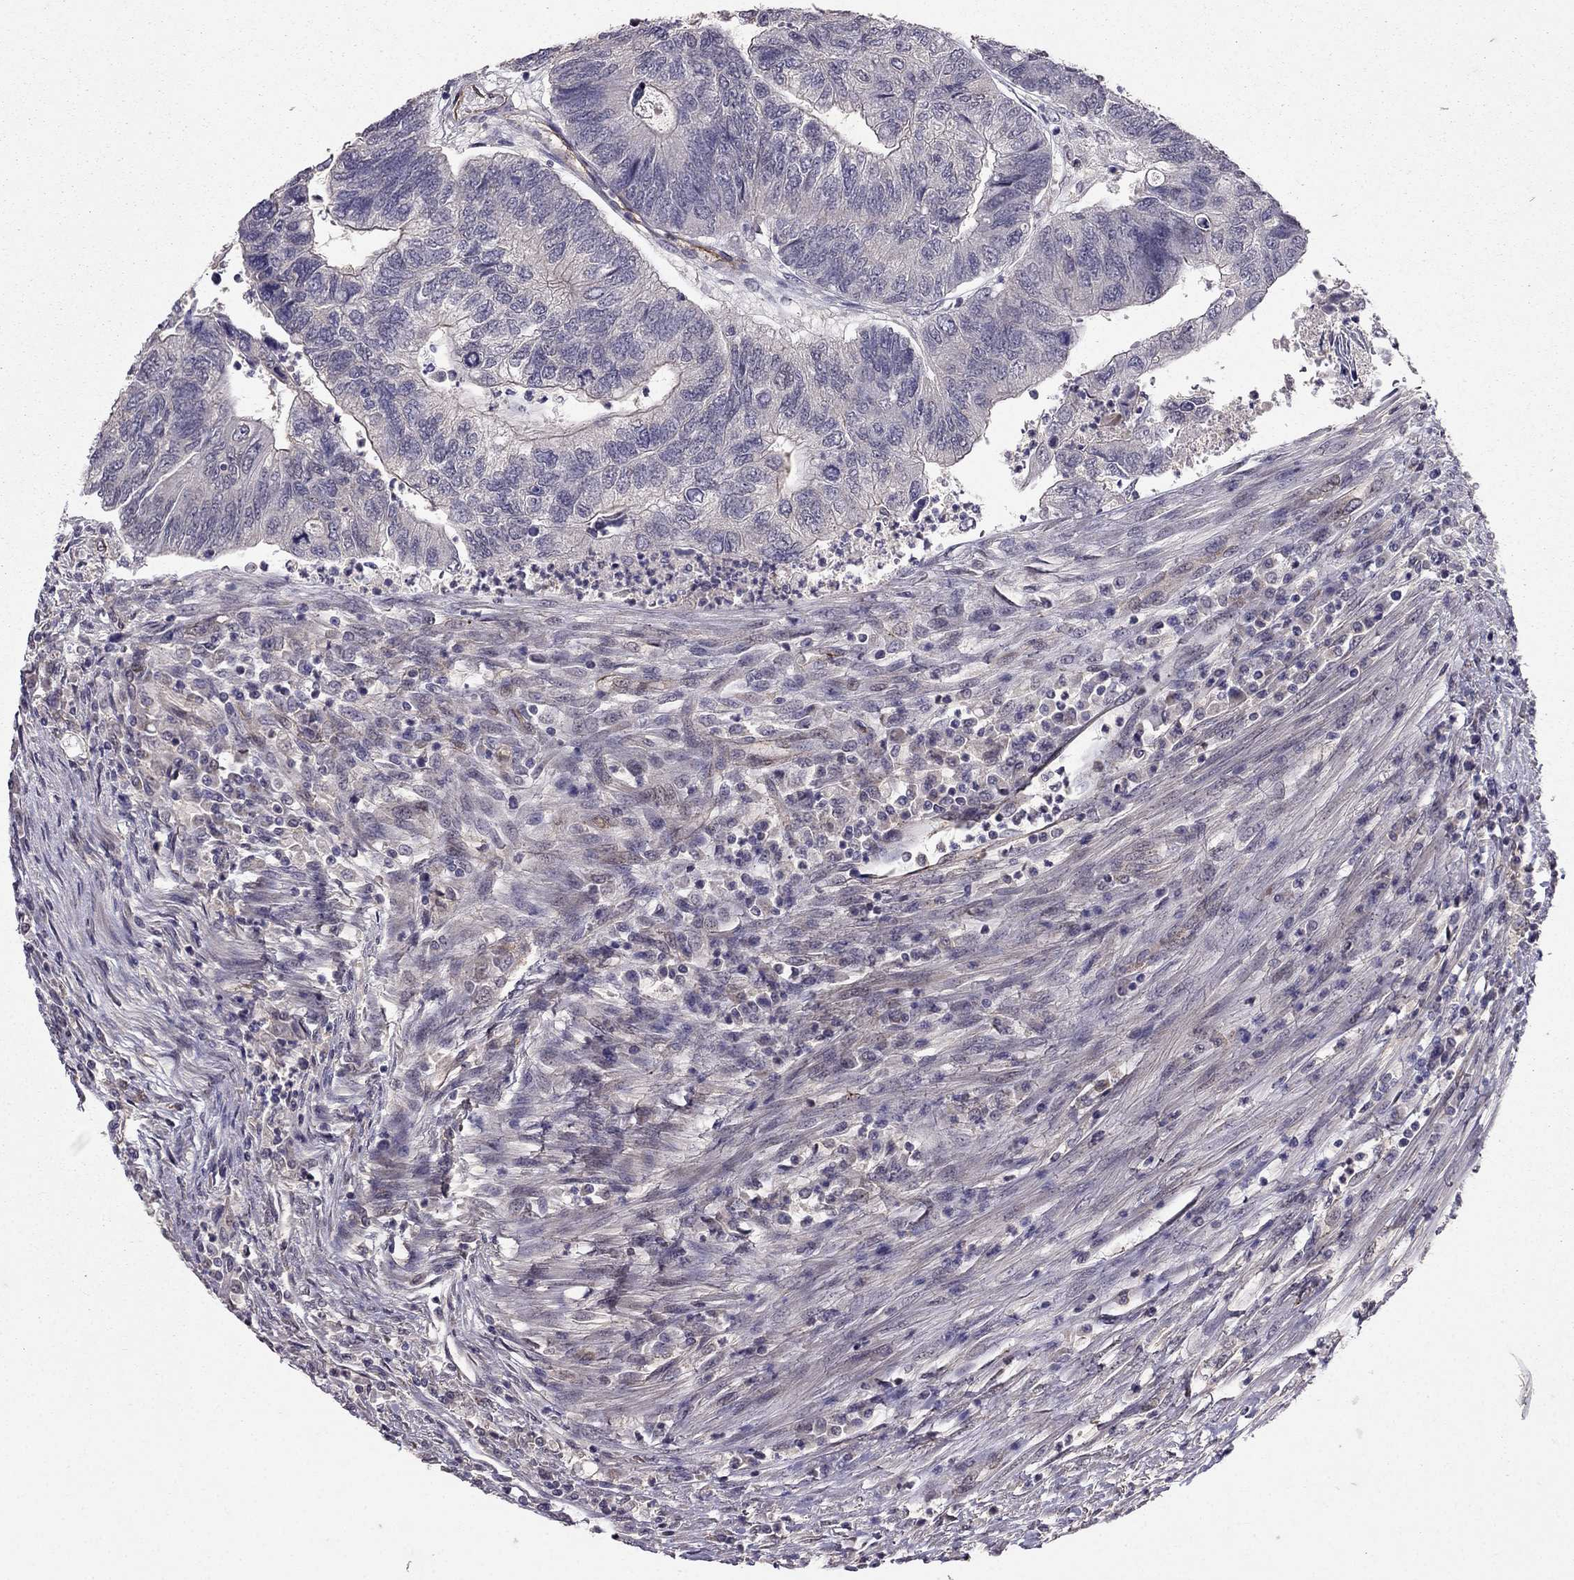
{"staining": {"intensity": "negative", "quantity": "none", "location": "none"}, "tissue": "colorectal cancer", "cell_type": "Tumor cells", "image_type": "cancer", "snomed": [{"axis": "morphology", "description": "Adenocarcinoma, NOS"}, {"axis": "topography", "description": "Colon"}], "caption": "Immunohistochemistry micrograph of neoplastic tissue: adenocarcinoma (colorectal) stained with DAB (3,3'-diaminobenzidine) displays no significant protein staining in tumor cells.", "gene": "RASIP1", "patient": {"sex": "female", "age": 67}}